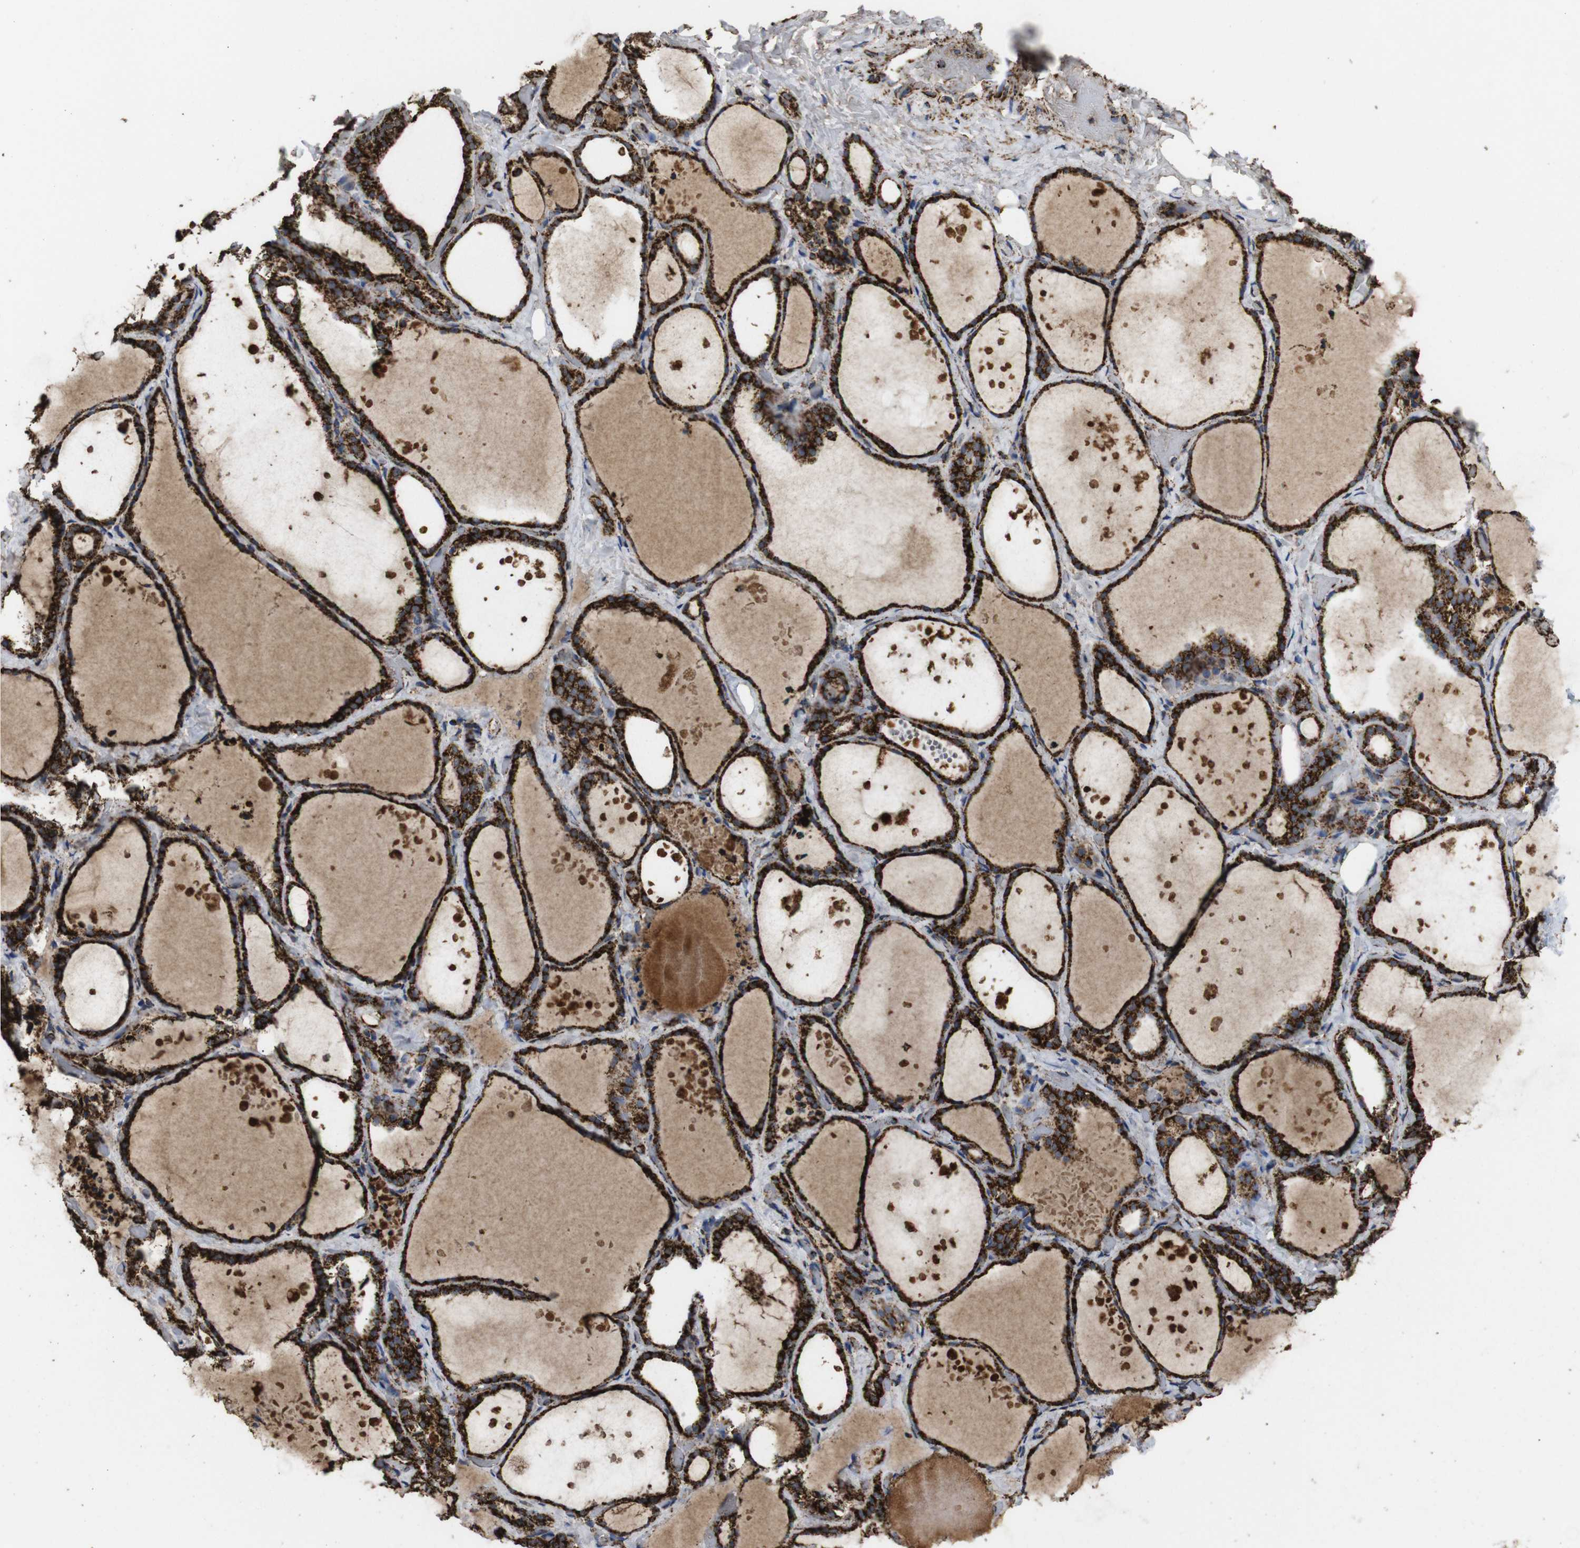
{"staining": {"intensity": "strong", "quantity": ">75%", "location": "cytoplasmic/membranous"}, "tissue": "thyroid gland", "cell_type": "Glandular cells", "image_type": "normal", "snomed": [{"axis": "morphology", "description": "Normal tissue, NOS"}, {"axis": "topography", "description": "Thyroid gland"}], "caption": "The photomicrograph exhibits a brown stain indicating the presence of a protein in the cytoplasmic/membranous of glandular cells in thyroid gland.", "gene": "ATP5F1A", "patient": {"sex": "female", "age": 44}}